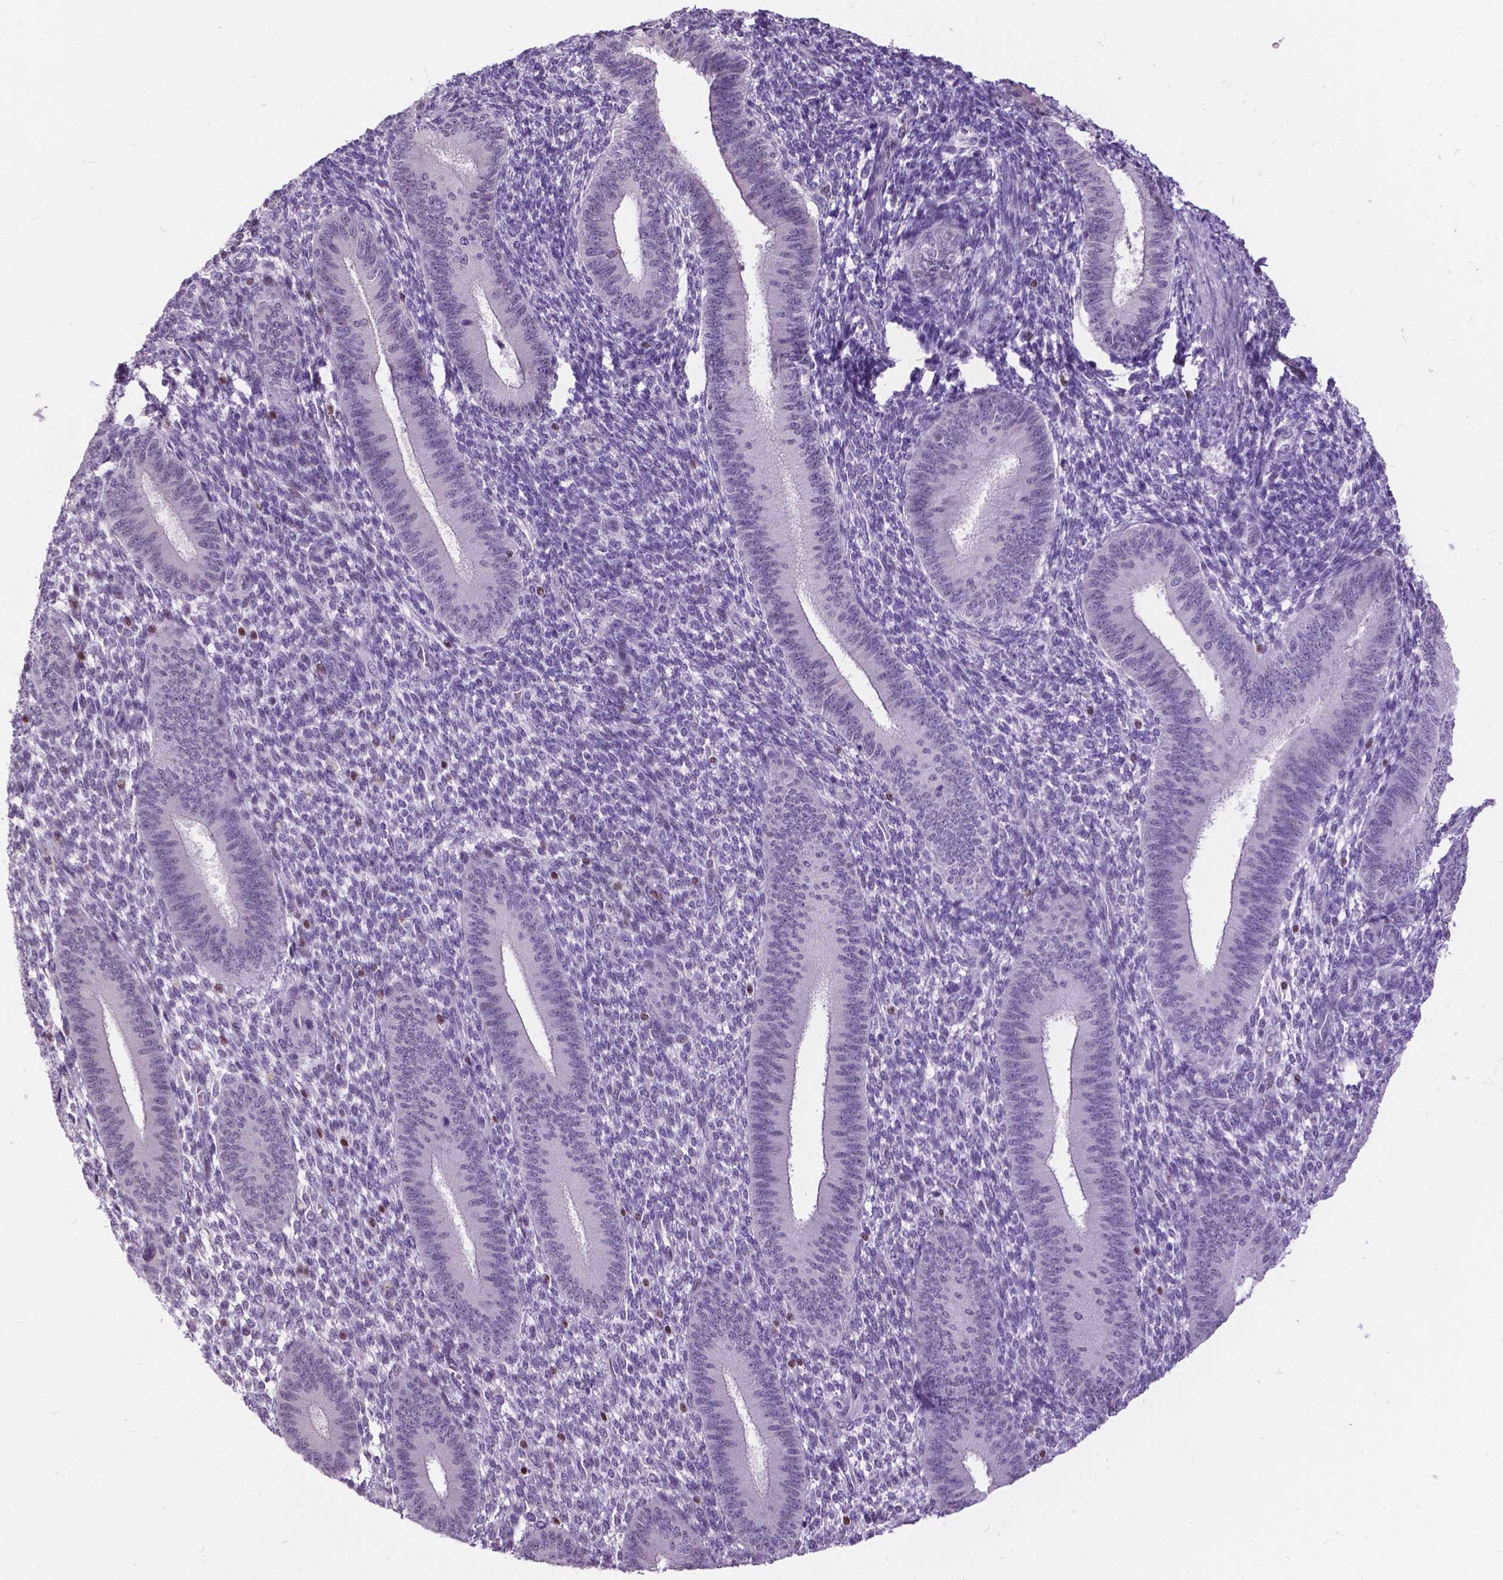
{"staining": {"intensity": "negative", "quantity": "none", "location": "none"}, "tissue": "endometrium", "cell_type": "Cells in endometrial stroma", "image_type": "normal", "snomed": [{"axis": "morphology", "description": "Normal tissue, NOS"}, {"axis": "topography", "description": "Endometrium"}], "caption": "Cells in endometrial stroma show no significant protein positivity in benign endometrium.", "gene": "DPF3", "patient": {"sex": "female", "age": 39}}